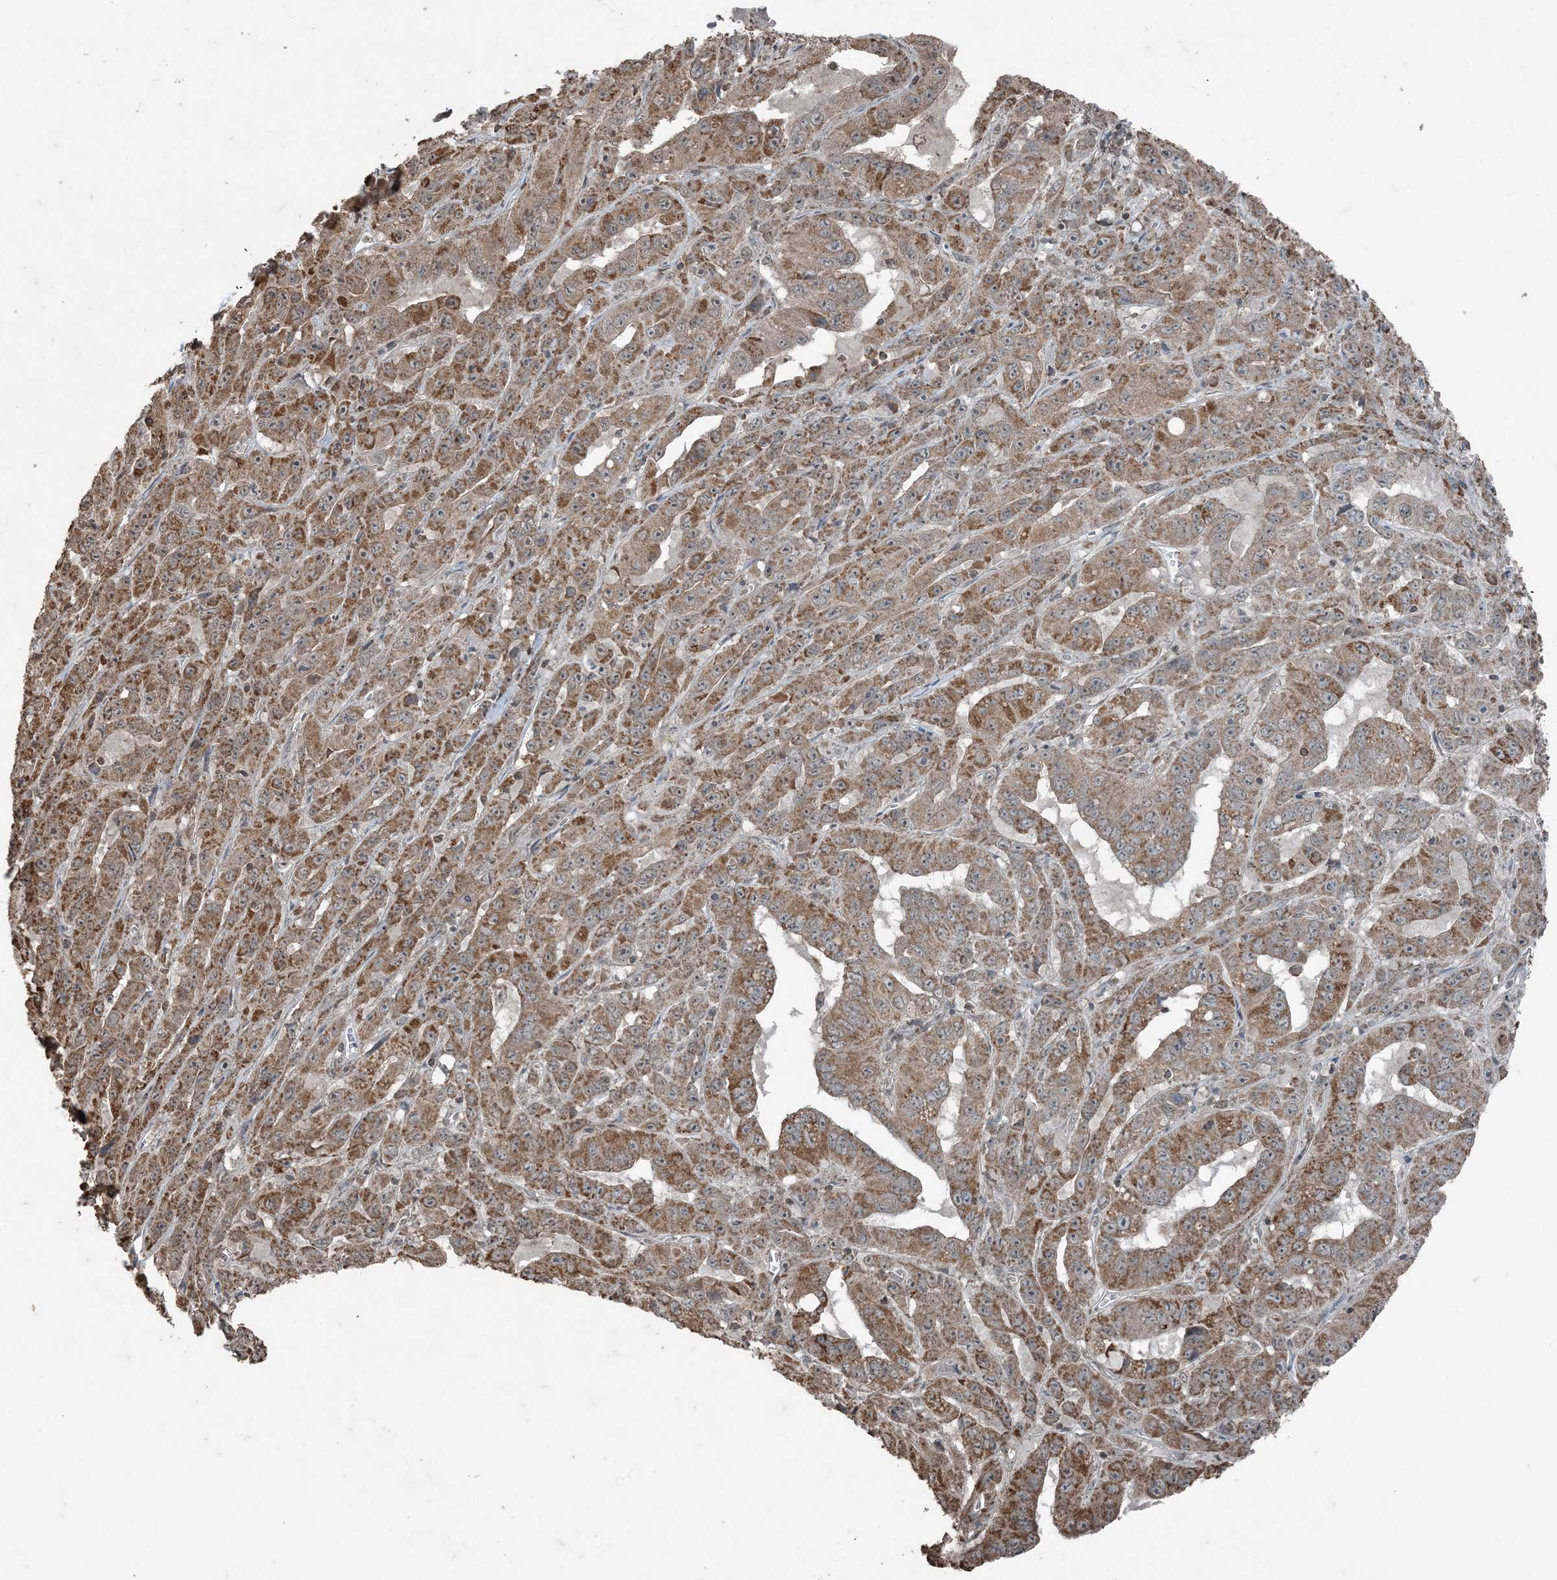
{"staining": {"intensity": "moderate", "quantity": ">75%", "location": "cytoplasmic/membranous"}, "tissue": "pancreatic cancer", "cell_type": "Tumor cells", "image_type": "cancer", "snomed": [{"axis": "morphology", "description": "Adenocarcinoma, NOS"}, {"axis": "topography", "description": "Pancreas"}], "caption": "Immunohistochemistry (IHC) of pancreatic cancer exhibits medium levels of moderate cytoplasmic/membranous staining in about >75% of tumor cells.", "gene": "GNL1", "patient": {"sex": "male", "age": 63}}